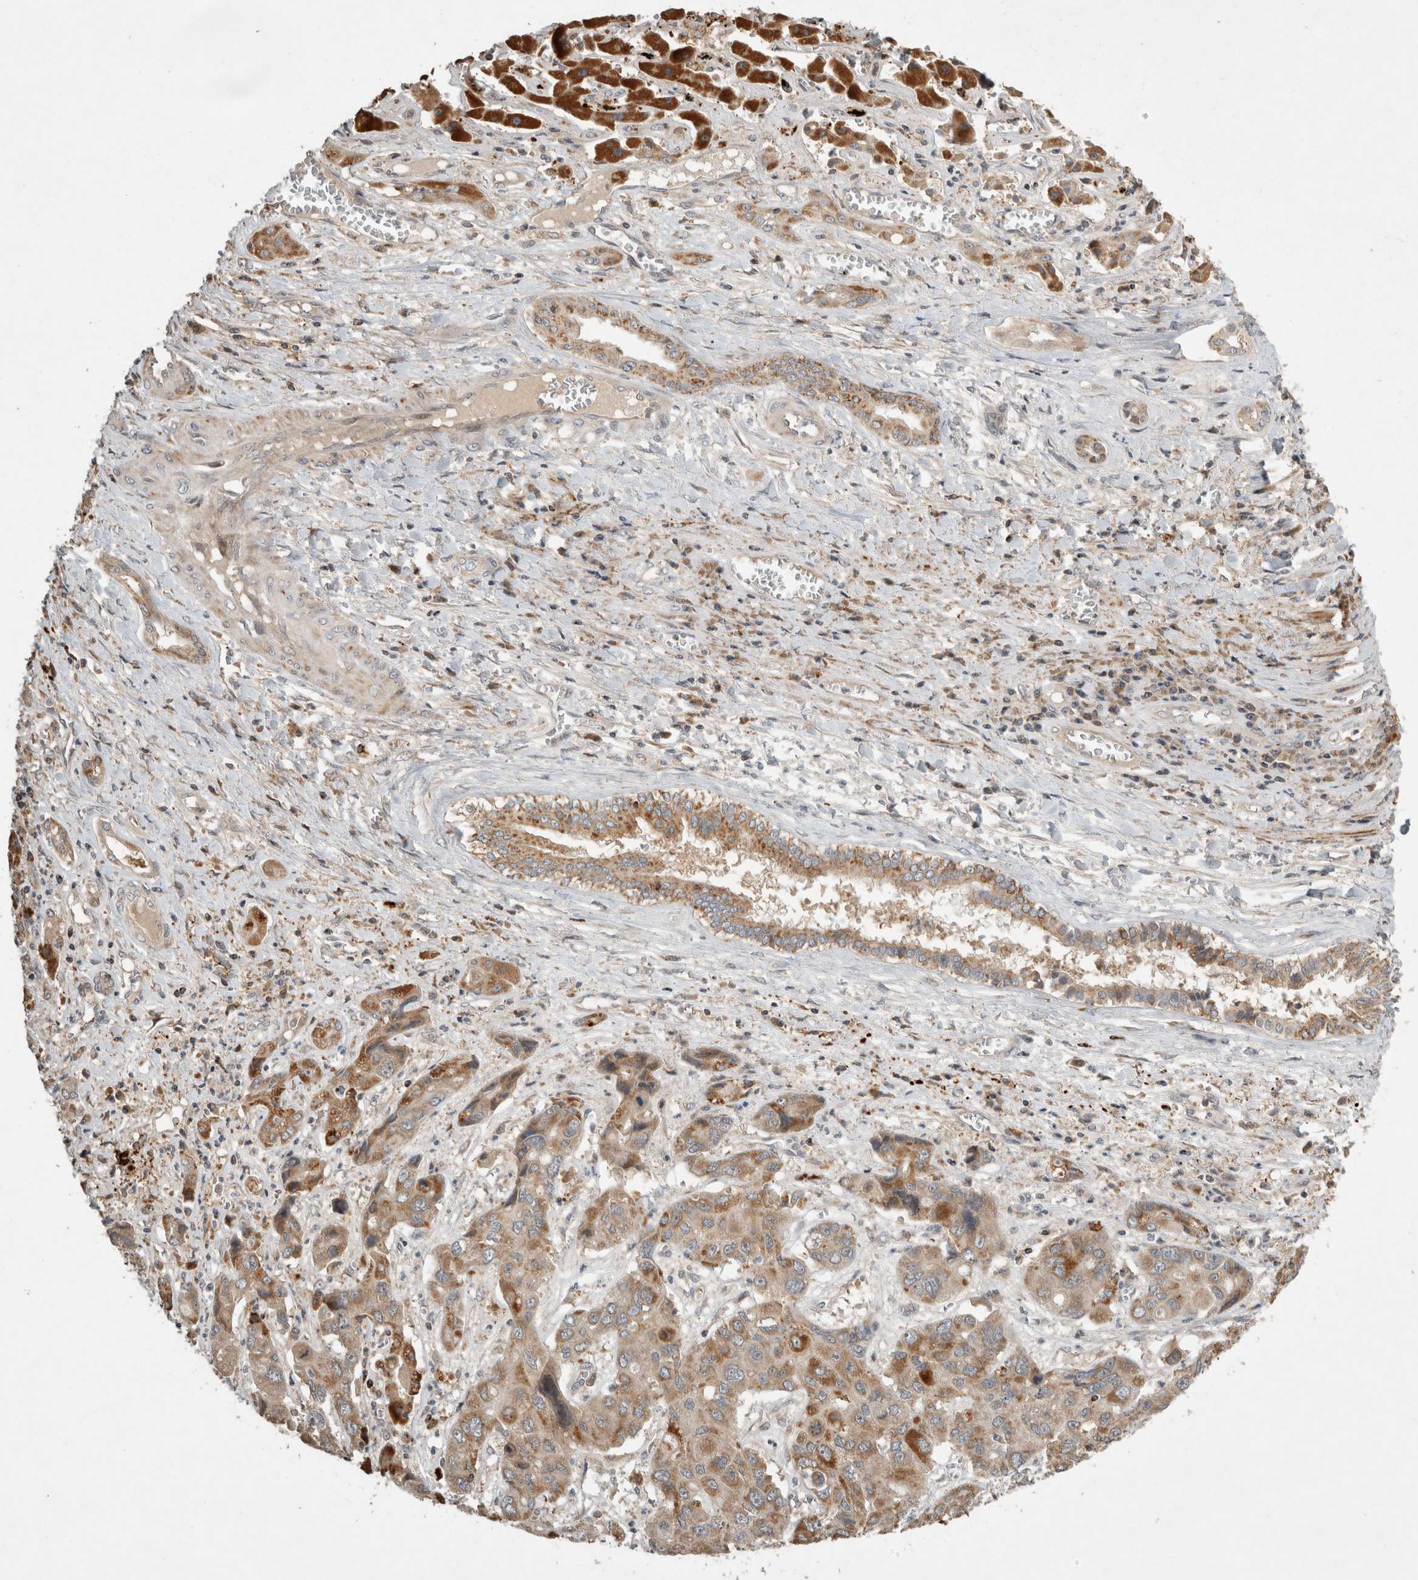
{"staining": {"intensity": "moderate", "quantity": ">75%", "location": "cytoplasmic/membranous"}, "tissue": "liver cancer", "cell_type": "Tumor cells", "image_type": "cancer", "snomed": [{"axis": "morphology", "description": "Cholangiocarcinoma"}, {"axis": "topography", "description": "Liver"}], "caption": "Approximately >75% of tumor cells in liver cancer (cholangiocarcinoma) demonstrate moderate cytoplasmic/membranous protein staining as visualized by brown immunohistochemical staining.", "gene": "SERAC1", "patient": {"sex": "male", "age": 67}}